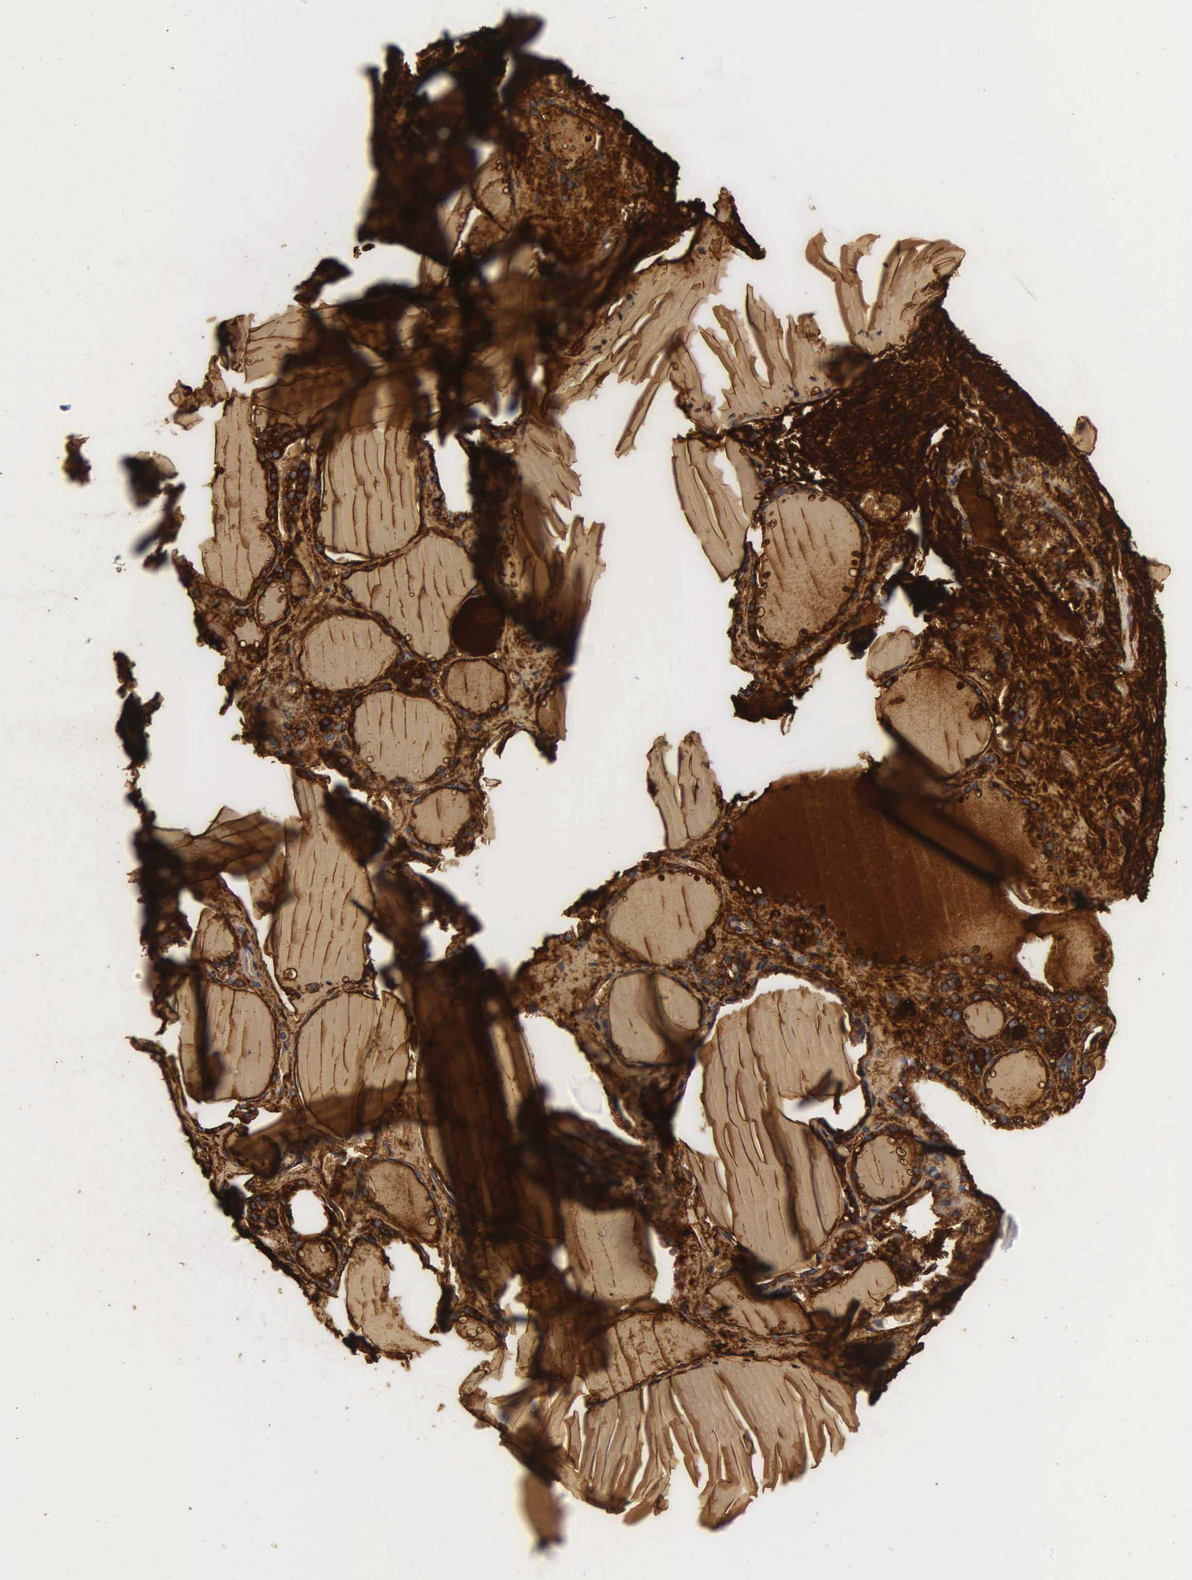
{"staining": {"intensity": "strong", "quantity": ">75%", "location": "cytoplasmic/membranous"}, "tissue": "thyroid gland", "cell_type": "Glandular cells", "image_type": "normal", "snomed": [{"axis": "morphology", "description": "Normal tissue, NOS"}, {"axis": "topography", "description": "Thyroid gland"}], "caption": "Immunohistochemical staining of normal human thyroid gland demonstrates high levels of strong cytoplasmic/membranous positivity in approximately >75% of glandular cells.", "gene": "TG", "patient": {"sex": "male", "age": 76}}